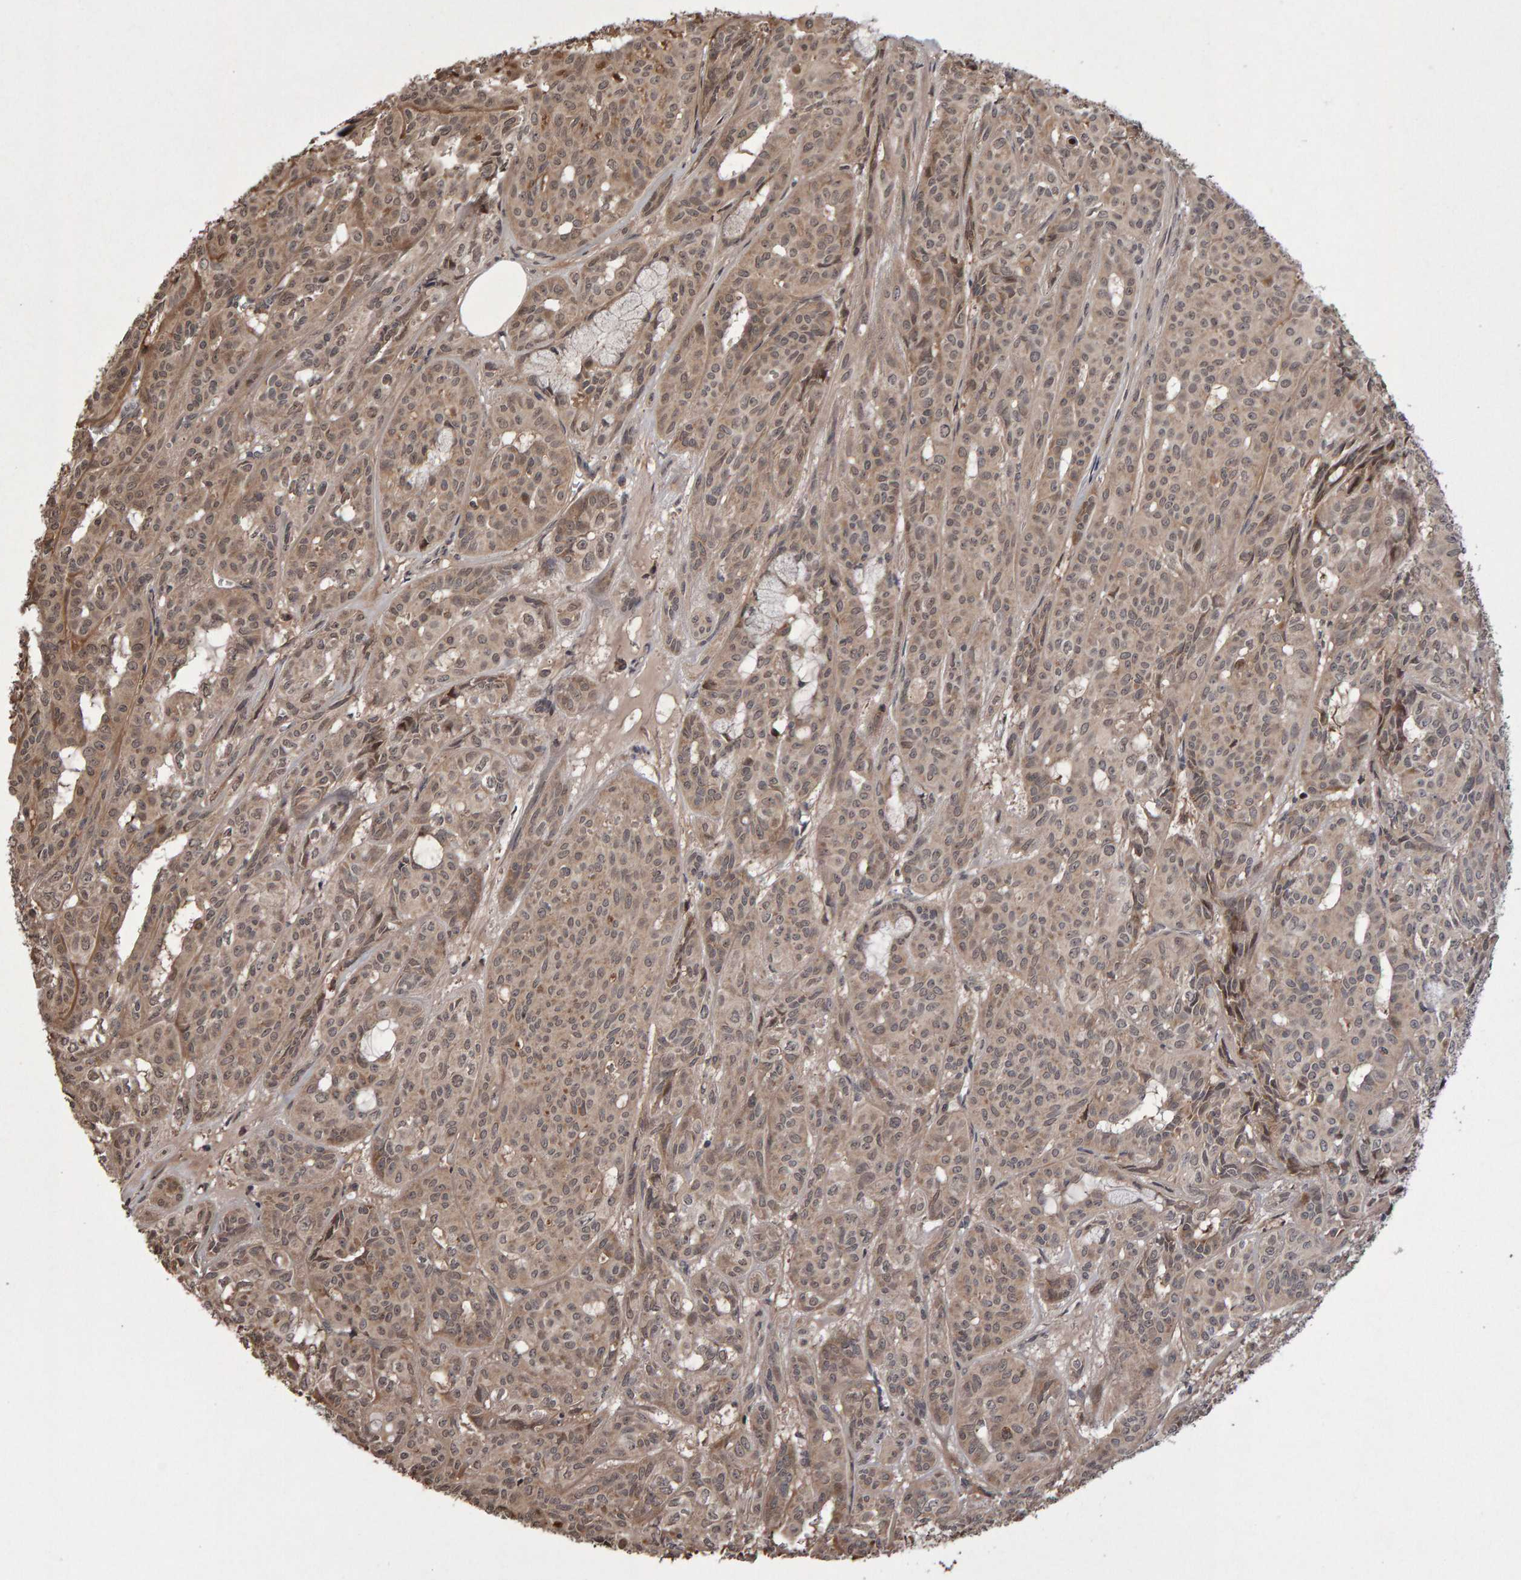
{"staining": {"intensity": "weak", "quantity": ">75%", "location": "cytoplasmic/membranous"}, "tissue": "head and neck cancer", "cell_type": "Tumor cells", "image_type": "cancer", "snomed": [{"axis": "morphology", "description": "Adenocarcinoma, NOS"}, {"axis": "topography", "description": "Salivary gland, NOS"}, {"axis": "topography", "description": "Head-Neck"}], "caption": "Tumor cells demonstrate low levels of weak cytoplasmic/membranous expression in about >75% of cells in human adenocarcinoma (head and neck). (brown staining indicates protein expression, while blue staining denotes nuclei).", "gene": "PECR", "patient": {"sex": "female", "age": 76}}